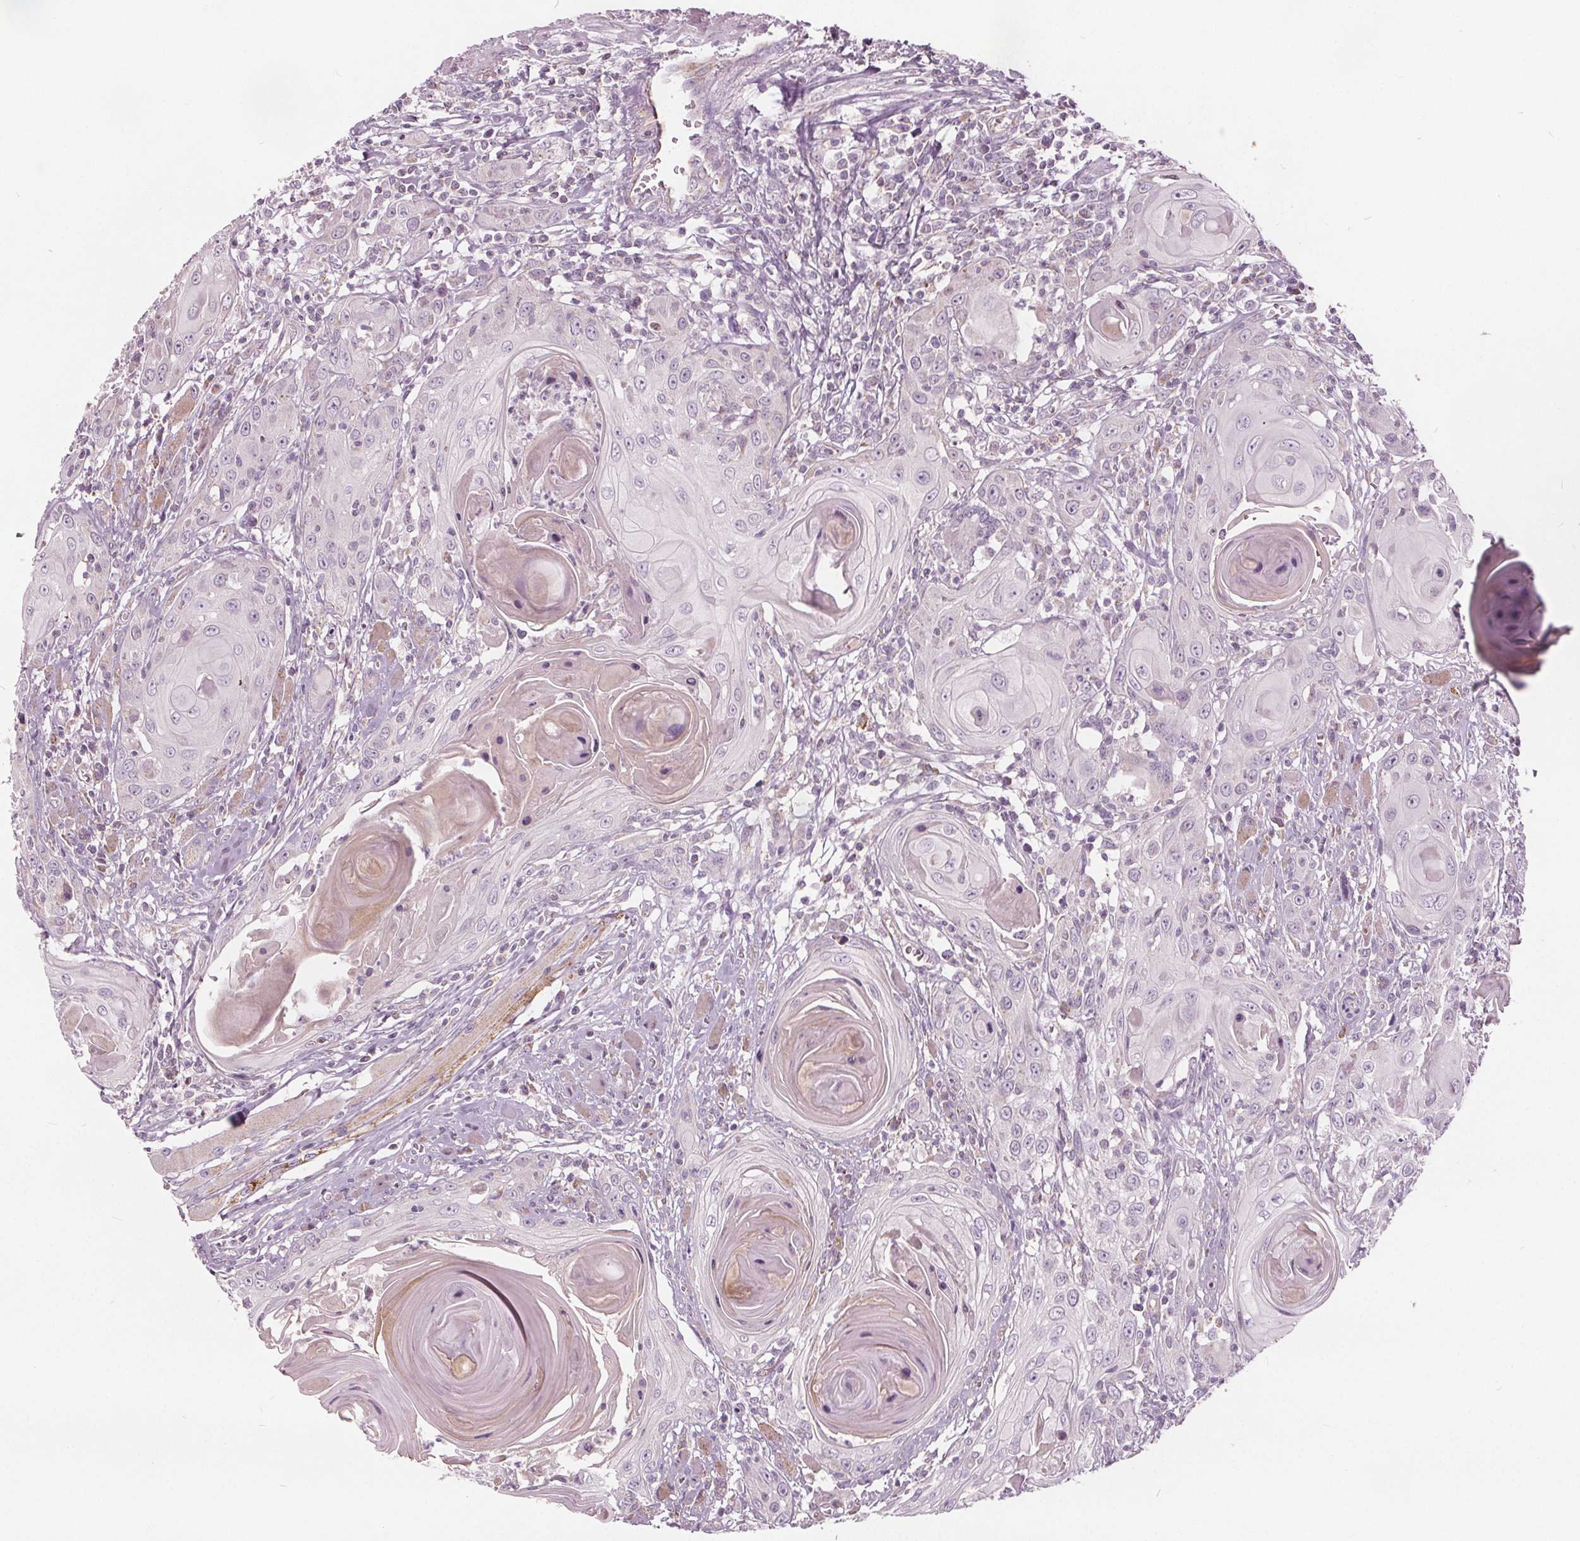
{"staining": {"intensity": "negative", "quantity": "none", "location": "none"}, "tissue": "head and neck cancer", "cell_type": "Tumor cells", "image_type": "cancer", "snomed": [{"axis": "morphology", "description": "Squamous cell carcinoma, NOS"}, {"axis": "topography", "description": "Head-Neck"}], "caption": "Histopathology image shows no protein positivity in tumor cells of head and neck cancer tissue.", "gene": "ECI2", "patient": {"sex": "female", "age": 80}}